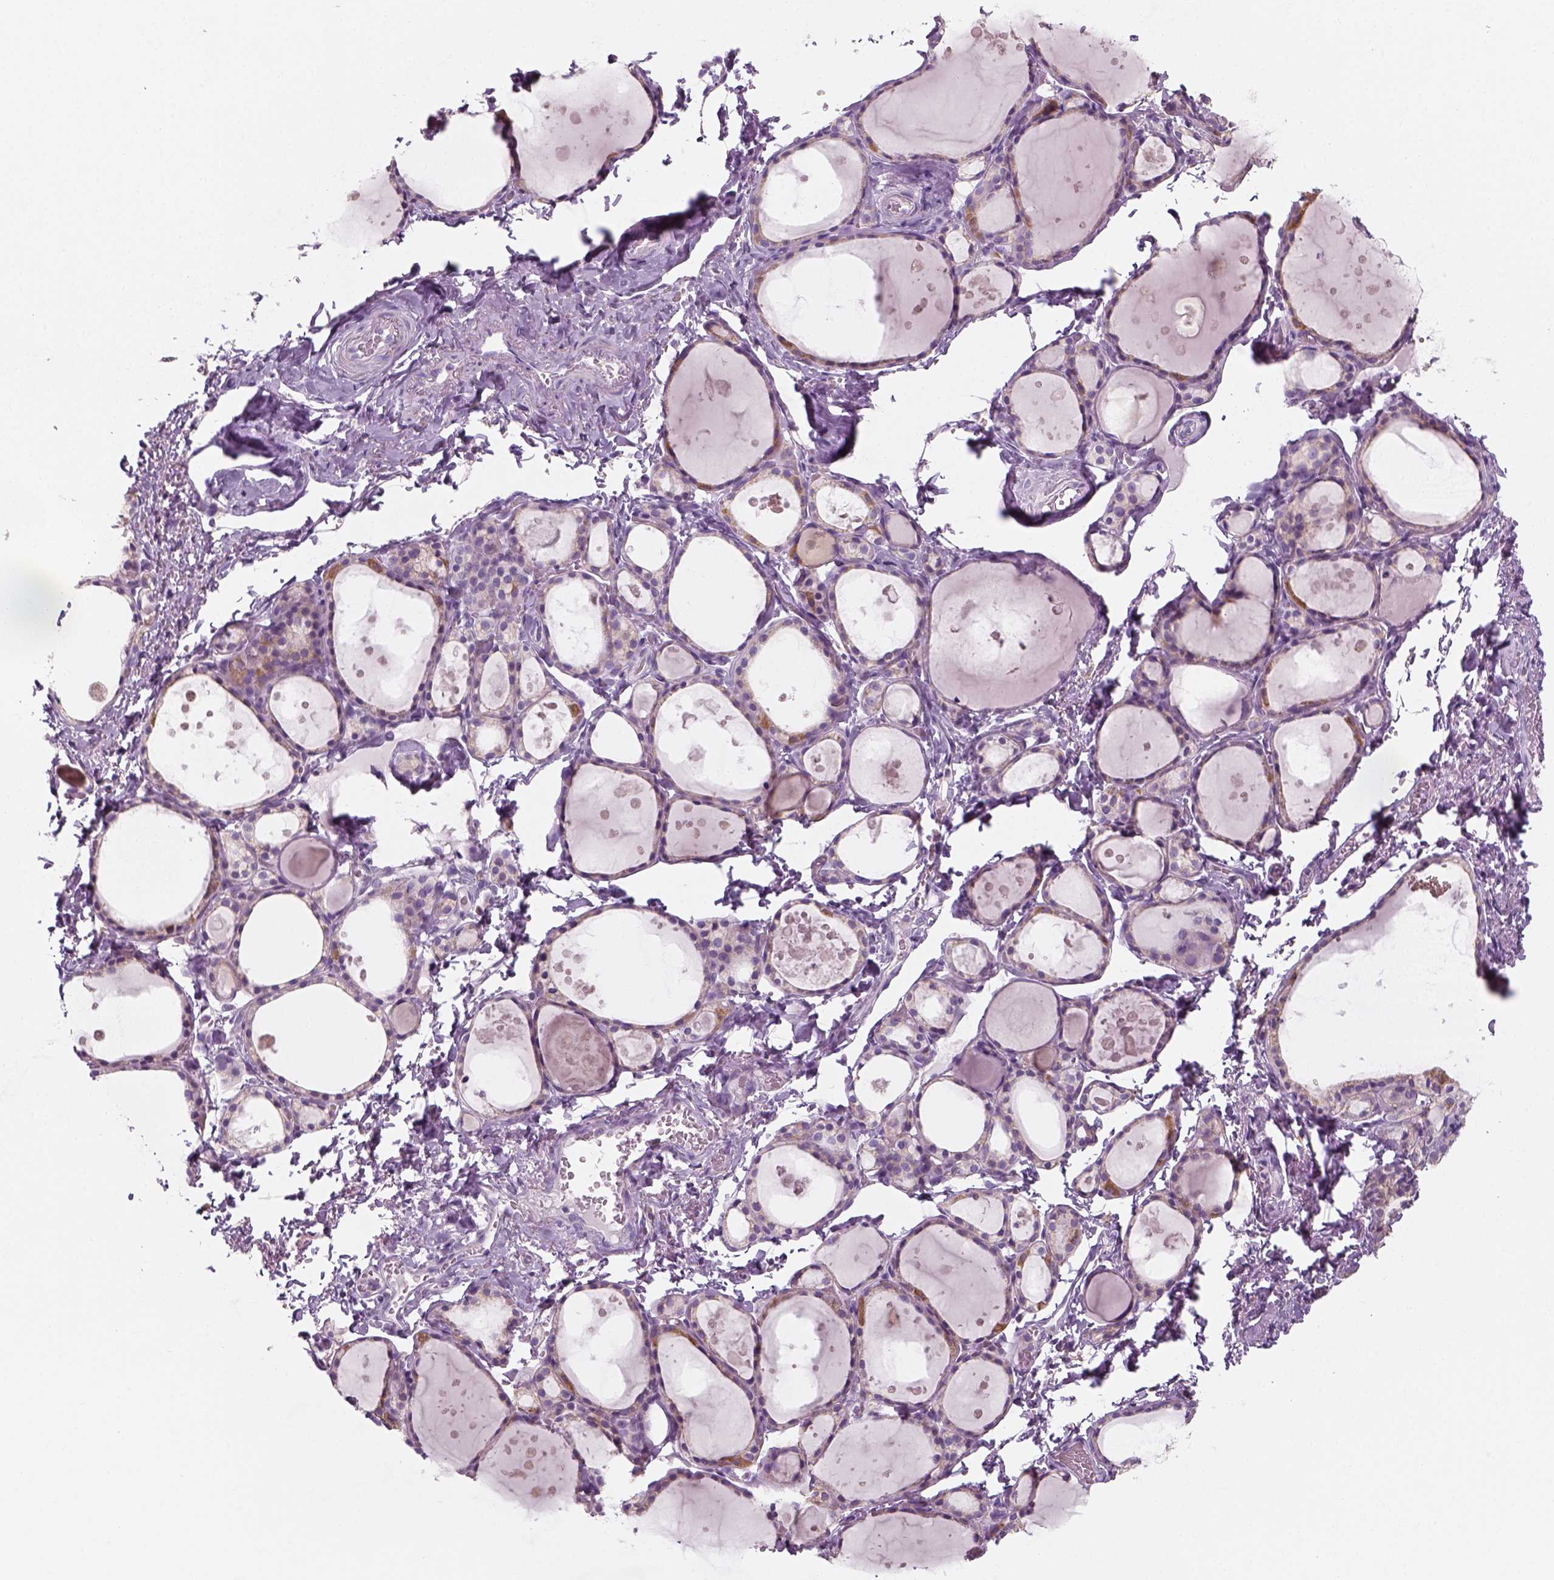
{"staining": {"intensity": "weak", "quantity": "25%-75%", "location": "cytoplasmic/membranous"}, "tissue": "thyroid gland", "cell_type": "Glandular cells", "image_type": "normal", "snomed": [{"axis": "morphology", "description": "Normal tissue, NOS"}, {"axis": "topography", "description": "Thyroid gland"}], "caption": "Immunohistochemistry (DAB (3,3'-diaminobenzidine)) staining of benign thyroid gland displays weak cytoplasmic/membranous protein expression in about 25%-75% of glandular cells. The staining was performed using DAB (3,3'-diaminobenzidine) to visualize the protein expression in brown, while the nuclei were stained in blue with hematoxylin (Magnification: 20x).", "gene": "AWAT2", "patient": {"sex": "male", "age": 68}}